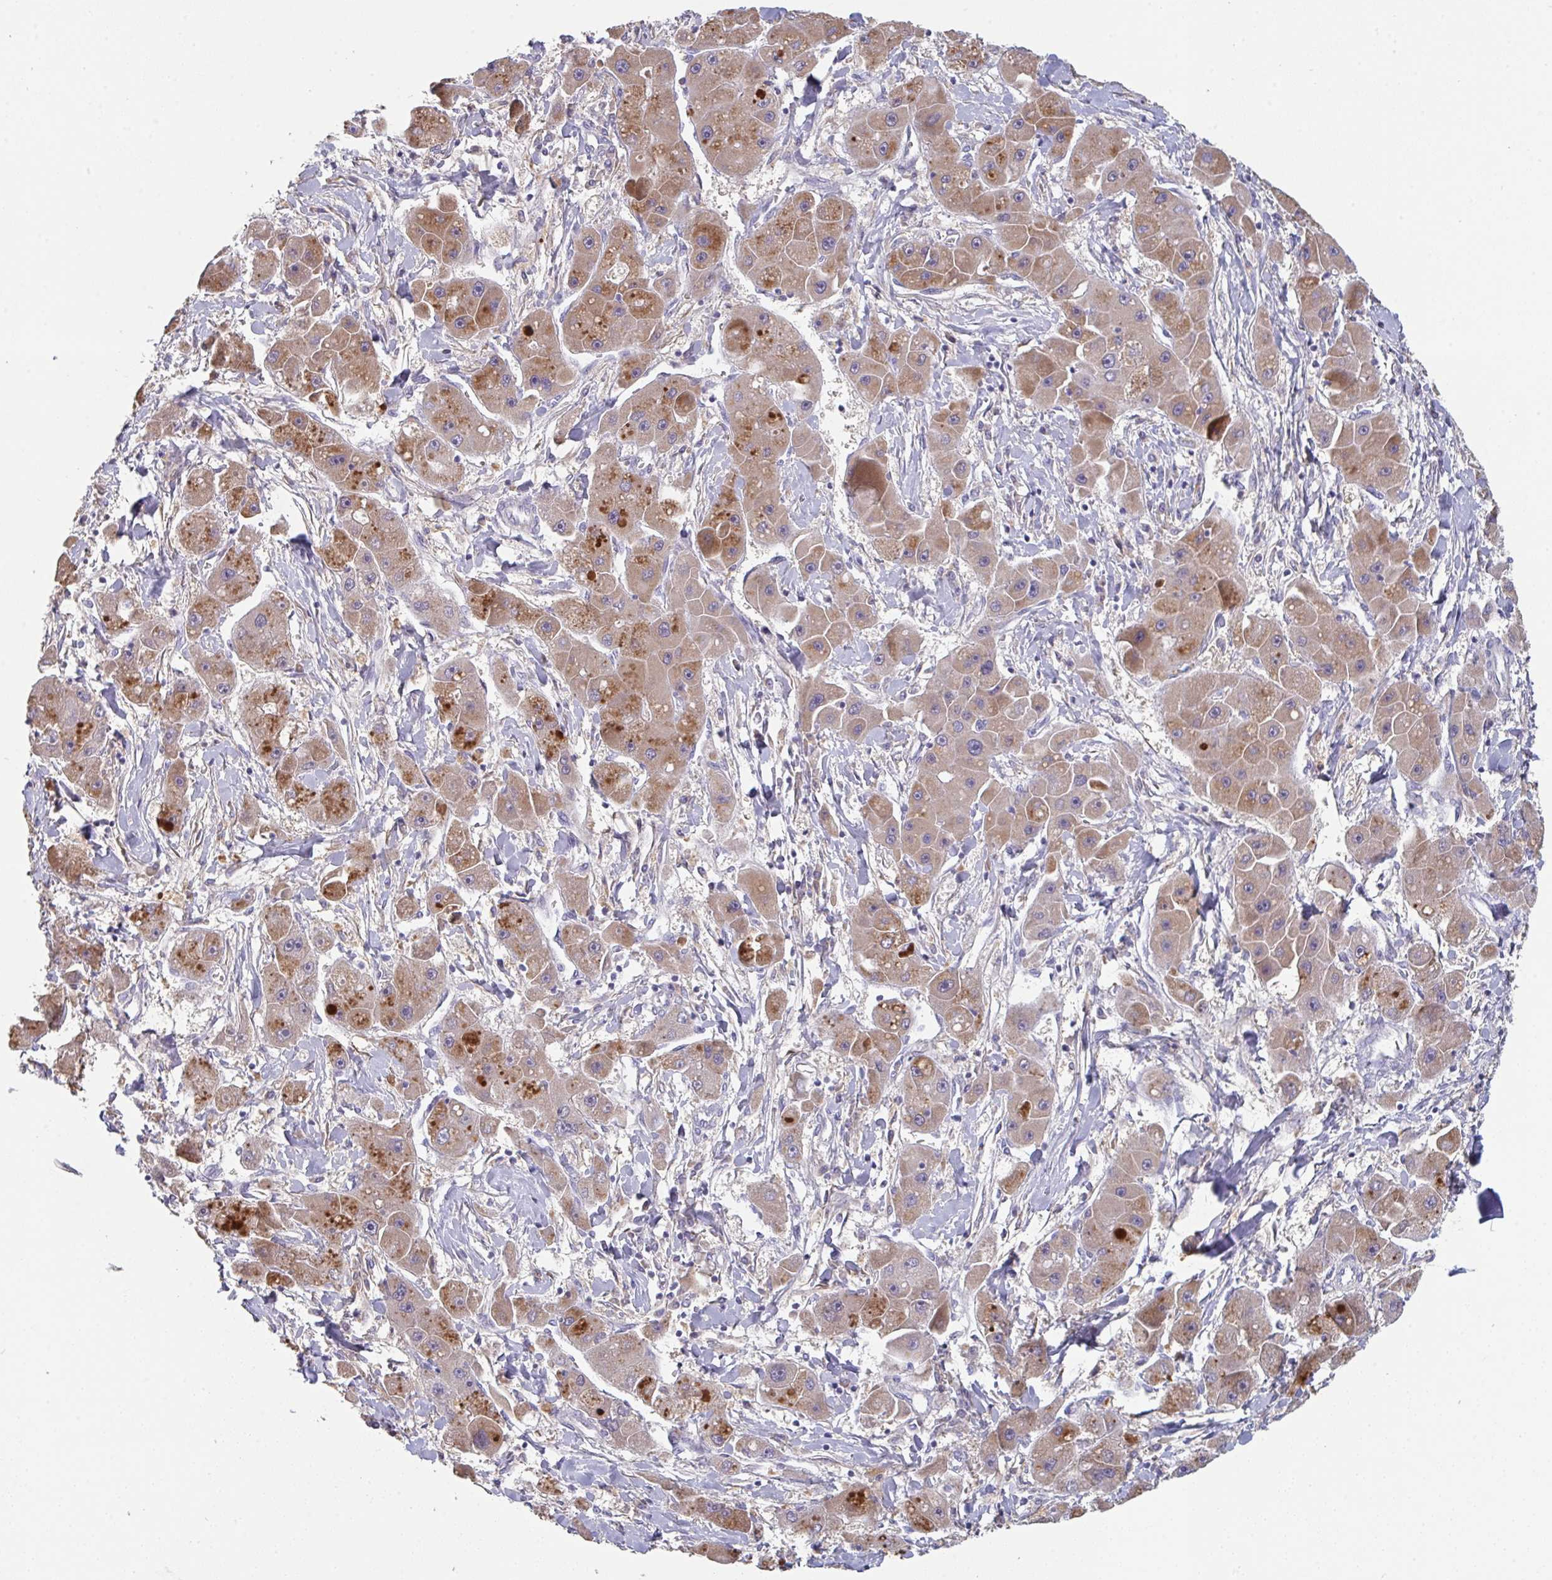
{"staining": {"intensity": "moderate", "quantity": "25%-75%", "location": "cytoplasmic/membranous"}, "tissue": "liver cancer", "cell_type": "Tumor cells", "image_type": "cancer", "snomed": [{"axis": "morphology", "description": "Carcinoma, Hepatocellular, NOS"}, {"axis": "topography", "description": "Liver"}], "caption": "Approximately 25%-75% of tumor cells in liver cancer (hepatocellular carcinoma) demonstrate moderate cytoplasmic/membranous protein expression as visualized by brown immunohistochemical staining.", "gene": "HGFAC", "patient": {"sex": "male", "age": 24}}